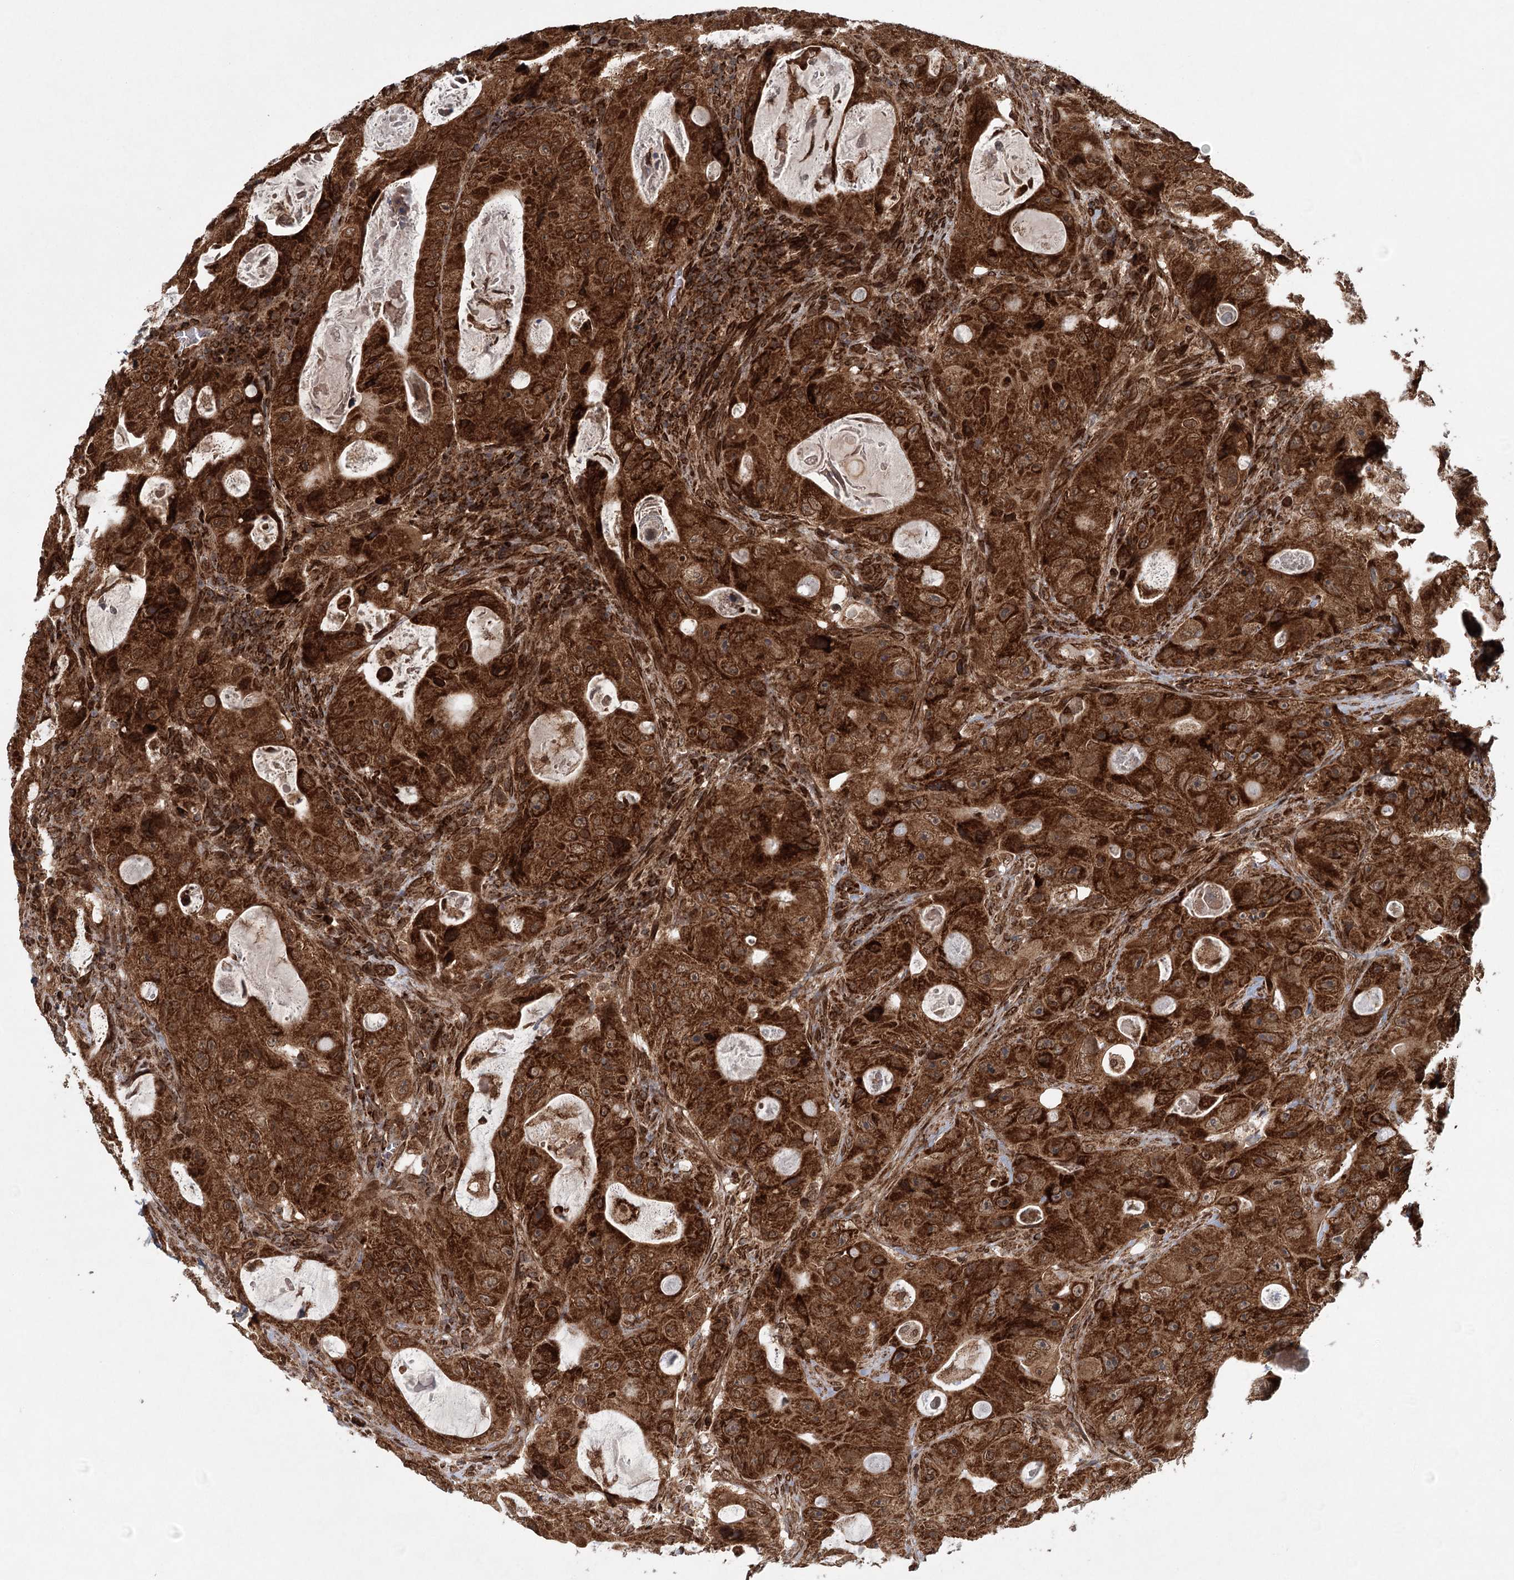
{"staining": {"intensity": "strong", "quantity": ">75%", "location": "cytoplasmic/membranous"}, "tissue": "colorectal cancer", "cell_type": "Tumor cells", "image_type": "cancer", "snomed": [{"axis": "morphology", "description": "Adenocarcinoma, NOS"}, {"axis": "topography", "description": "Colon"}], "caption": "Immunohistochemical staining of human colorectal cancer (adenocarcinoma) demonstrates strong cytoplasmic/membranous protein positivity in about >75% of tumor cells.", "gene": "BCKDHA", "patient": {"sex": "female", "age": 46}}